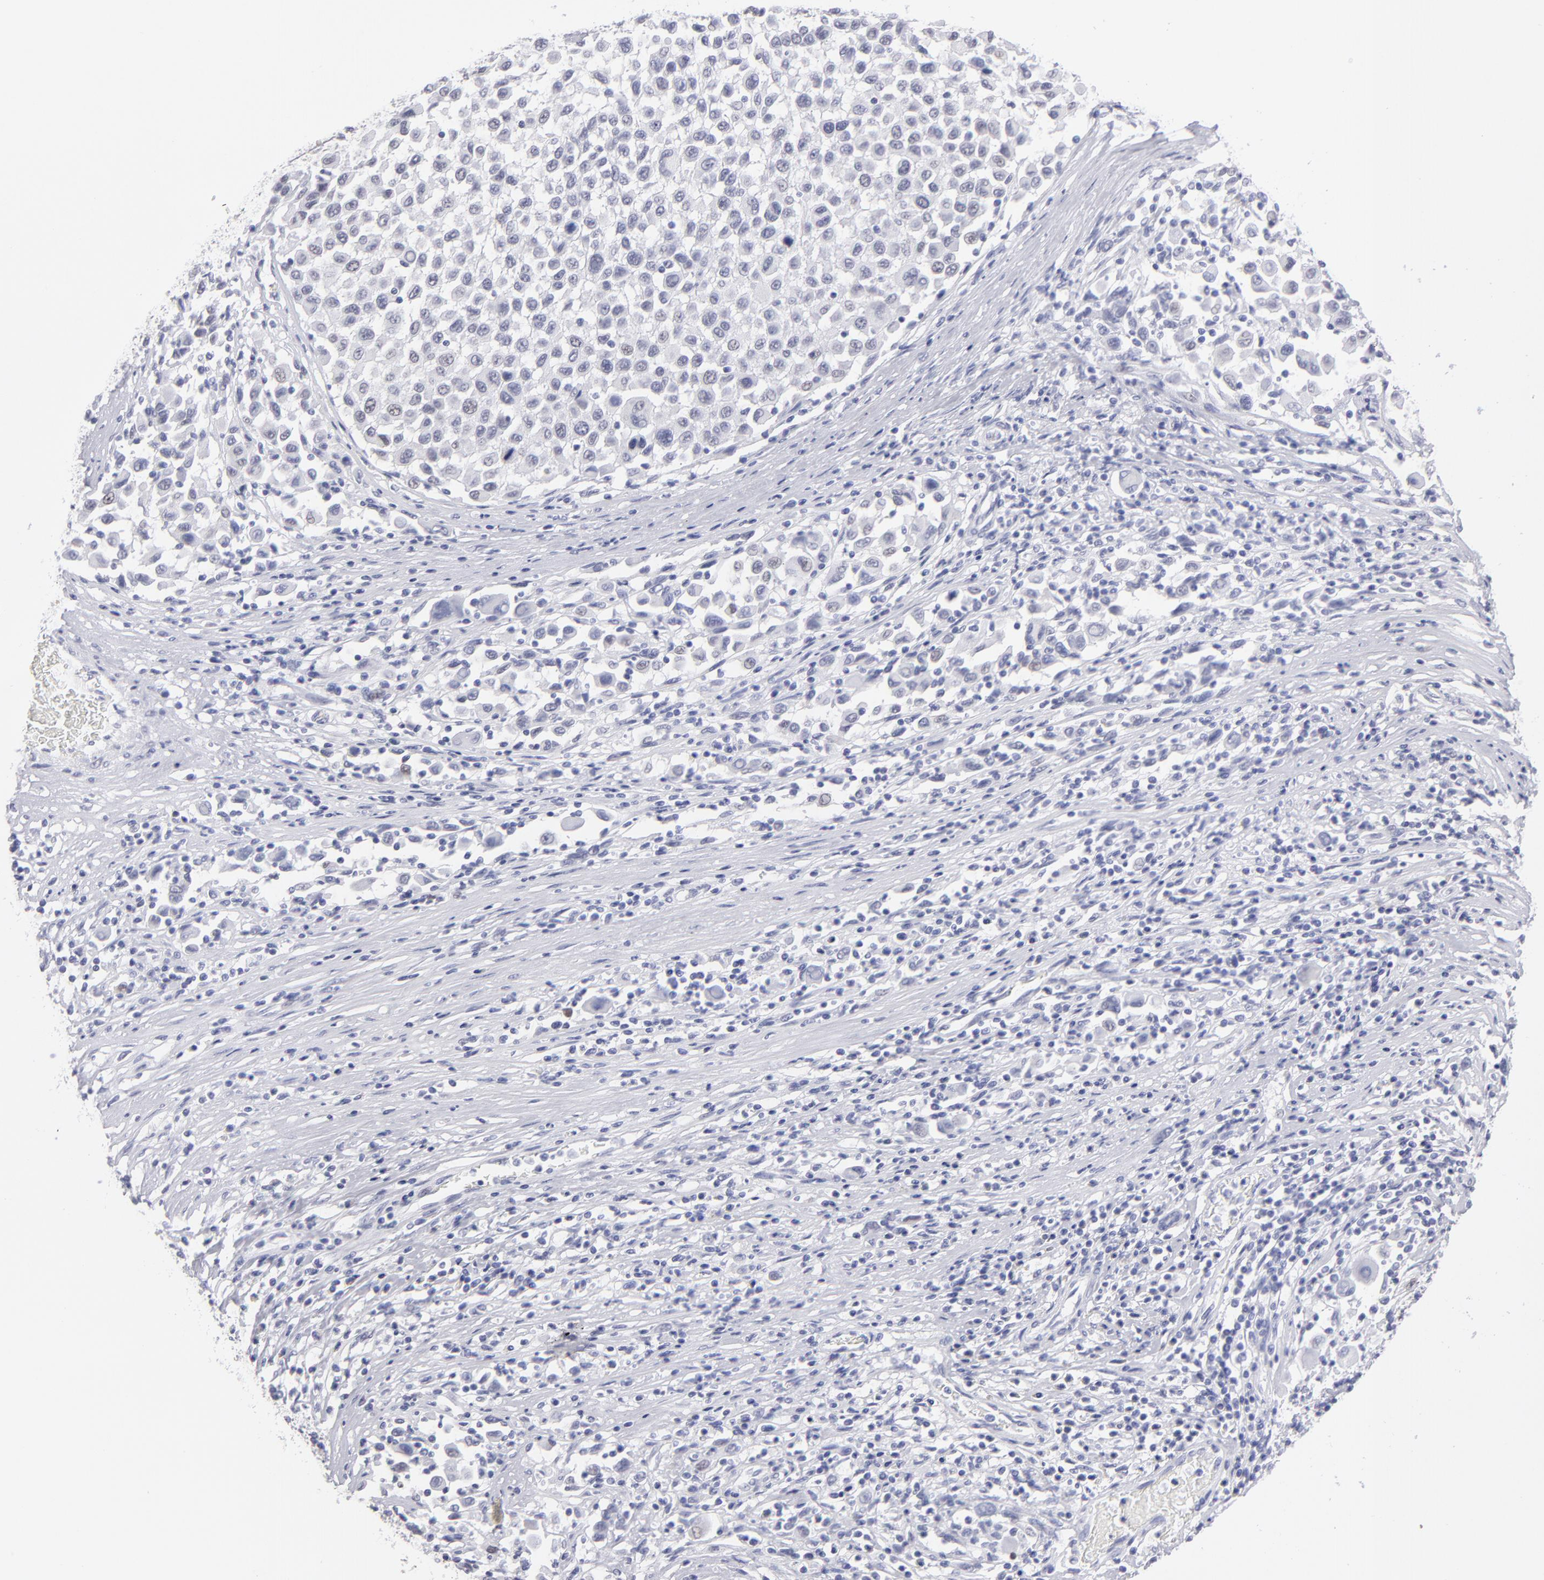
{"staining": {"intensity": "negative", "quantity": "none", "location": "none"}, "tissue": "melanoma", "cell_type": "Tumor cells", "image_type": "cancer", "snomed": [{"axis": "morphology", "description": "Malignant melanoma, Metastatic site"}, {"axis": "topography", "description": "Lymph node"}], "caption": "Protein analysis of malignant melanoma (metastatic site) displays no significant staining in tumor cells. (Brightfield microscopy of DAB IHC at high magnification).", "gene": "ALDOB", "patient": {"sex": "male", "age": 61}}